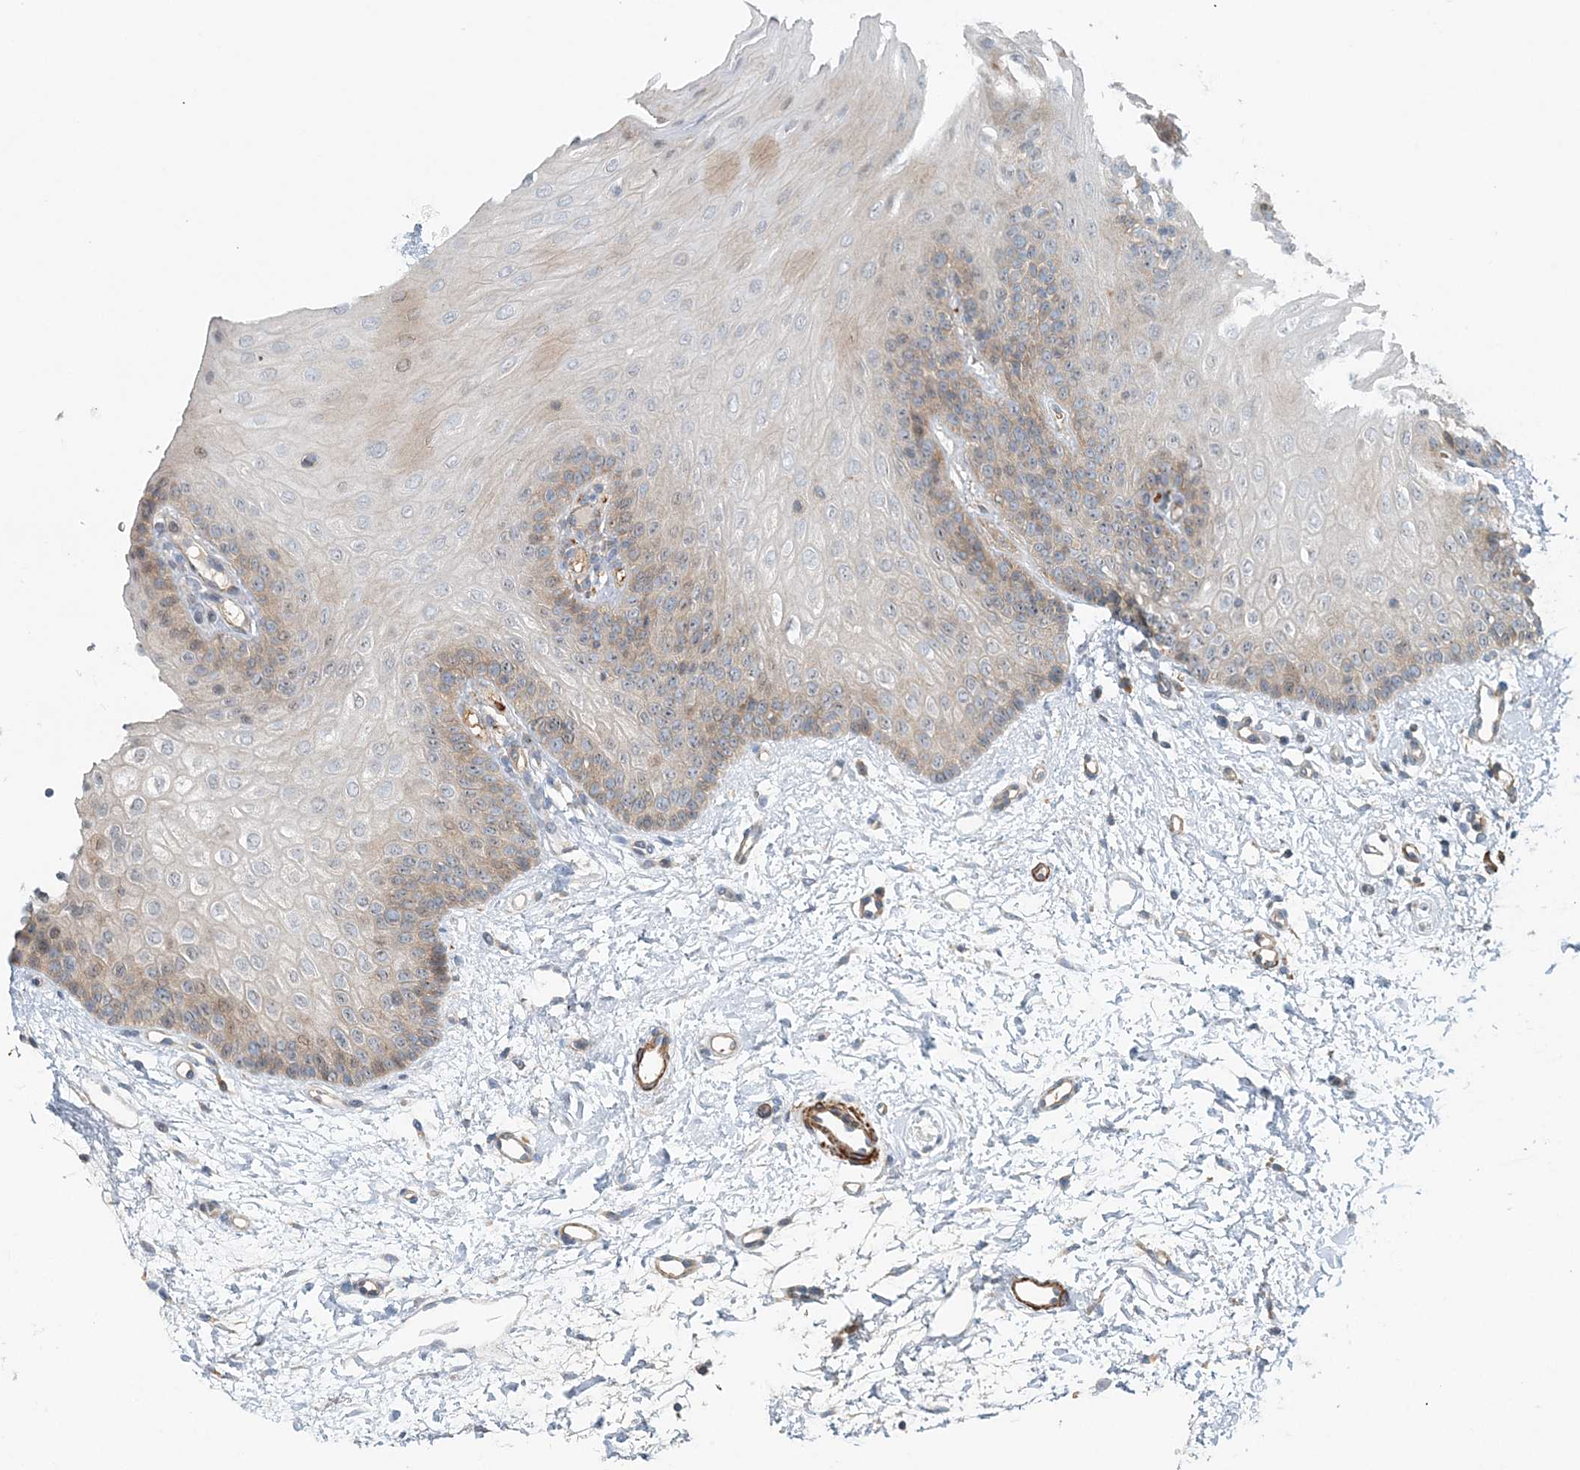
{"staining": {"intensity": "weak", "quantity": "25%-75%", "location": "cytoplasmic/membranous"}, "tissue": "oral mucosa", "cell_type": "Squamous epithelial cells", "image_type": "normal", "snomed": [{"axis": "morphology", "description": "Normal tissue, NOS"}, {"axis": "topography", "description": "Oral tissue"}], "caption": "This histopathology image displays immunohistochemistry staining of benign oral mucosa, with low weak cytoplasmic/membranous staining in about 25%-75% of squamous epithelial cells.", "gene": "TTI1", "patient": {"sex": "female", "age": 68}}